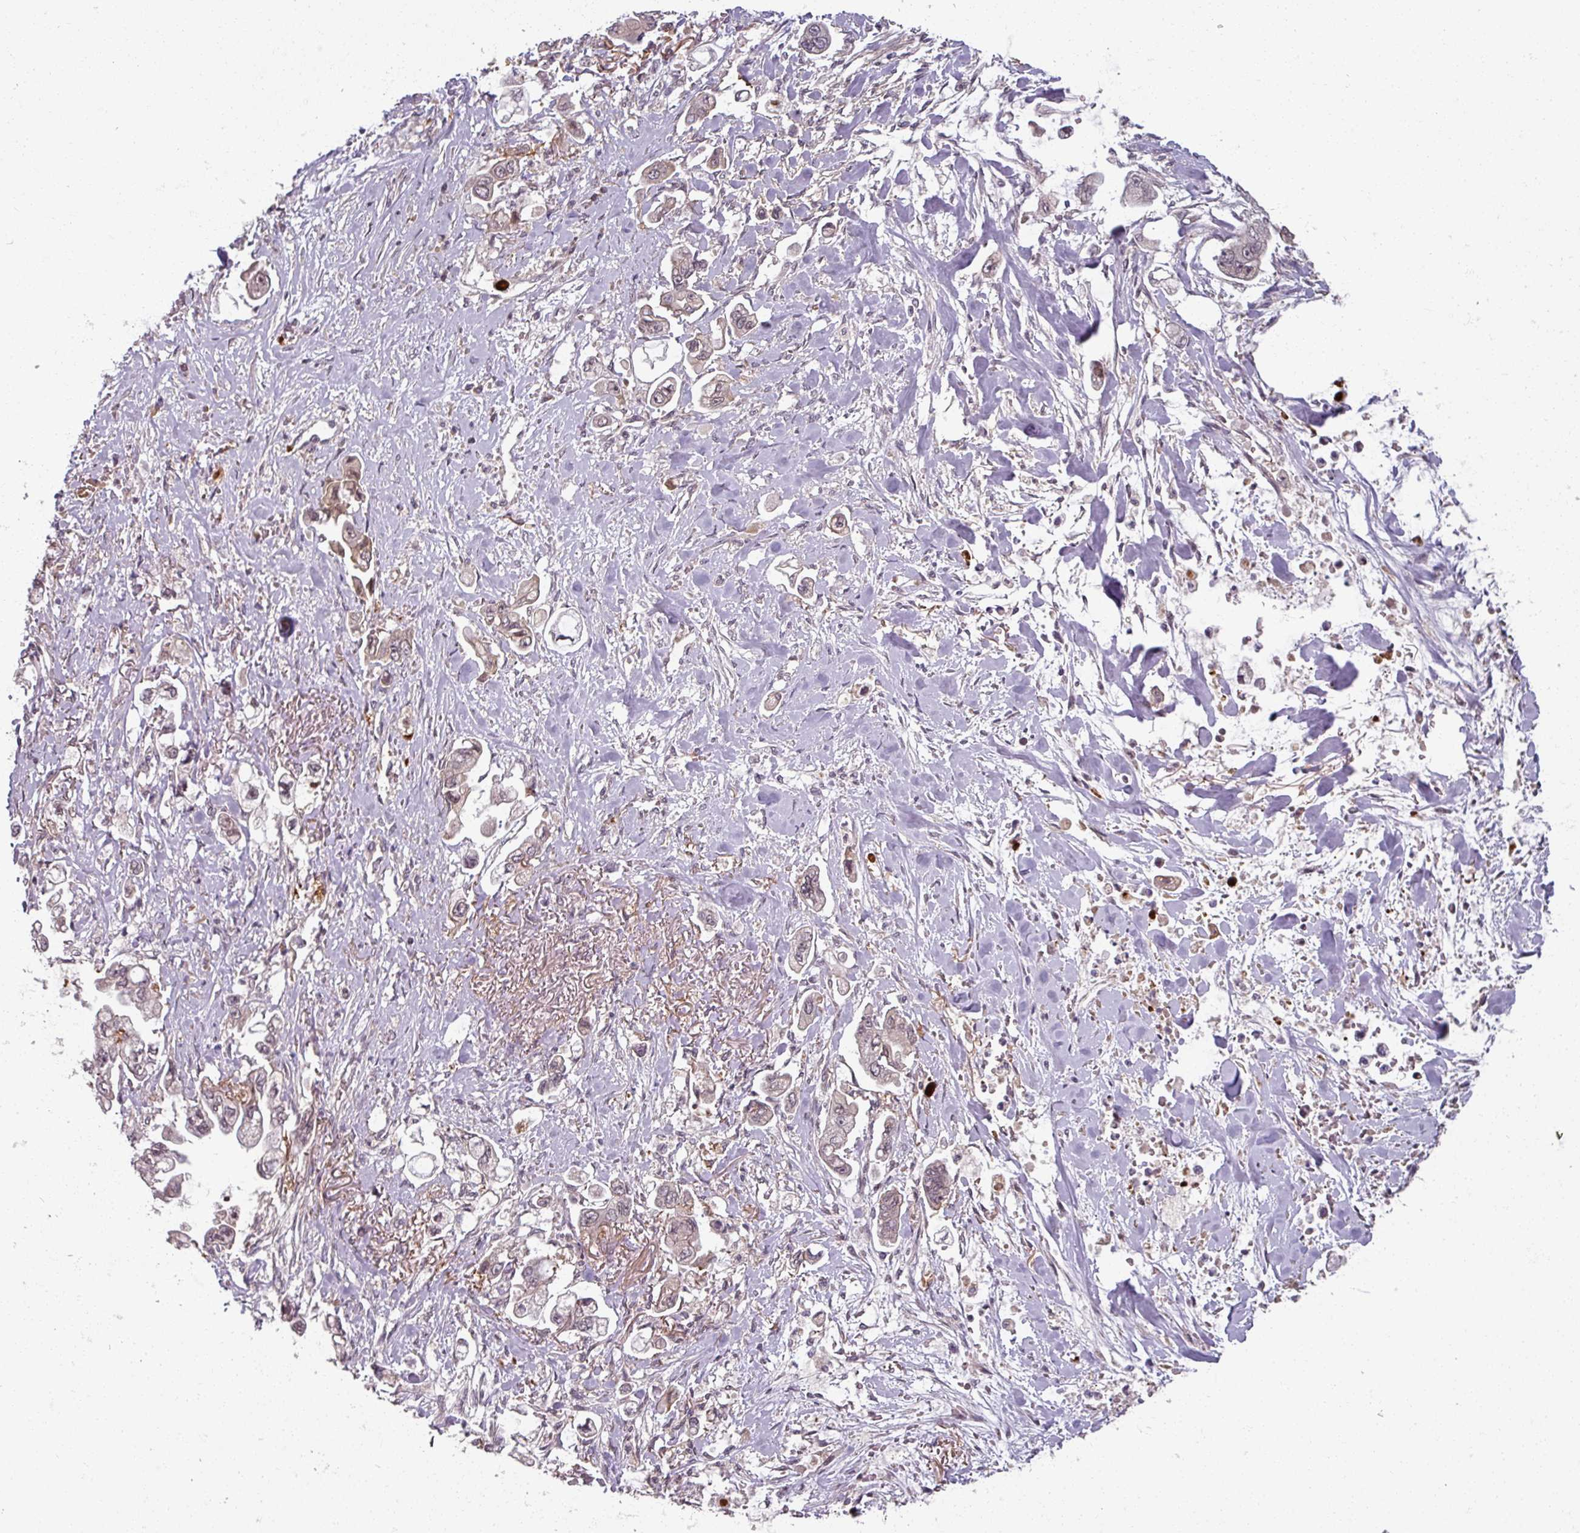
{"staining": {"intensity": "weak", "quantity": ">75%", "location": "nuclear"}, "tissue": "stomach cancer", "cell_type": "Tumor cells", "image_type": "cancer", "snomed": [{"axis": "morphology", "description": "Adenocarcinoma, NOS"}, {"axis": "topography", "description": "Stomach"}], "caption": "There is low levels of weak nuclear staining in tumor cells of adenocarcinoma (stomach), as demonstrated by immunohistochemical staining (brown color).", "gene": "POLR2G", "patient": {"sex": "male", "age": 62}}